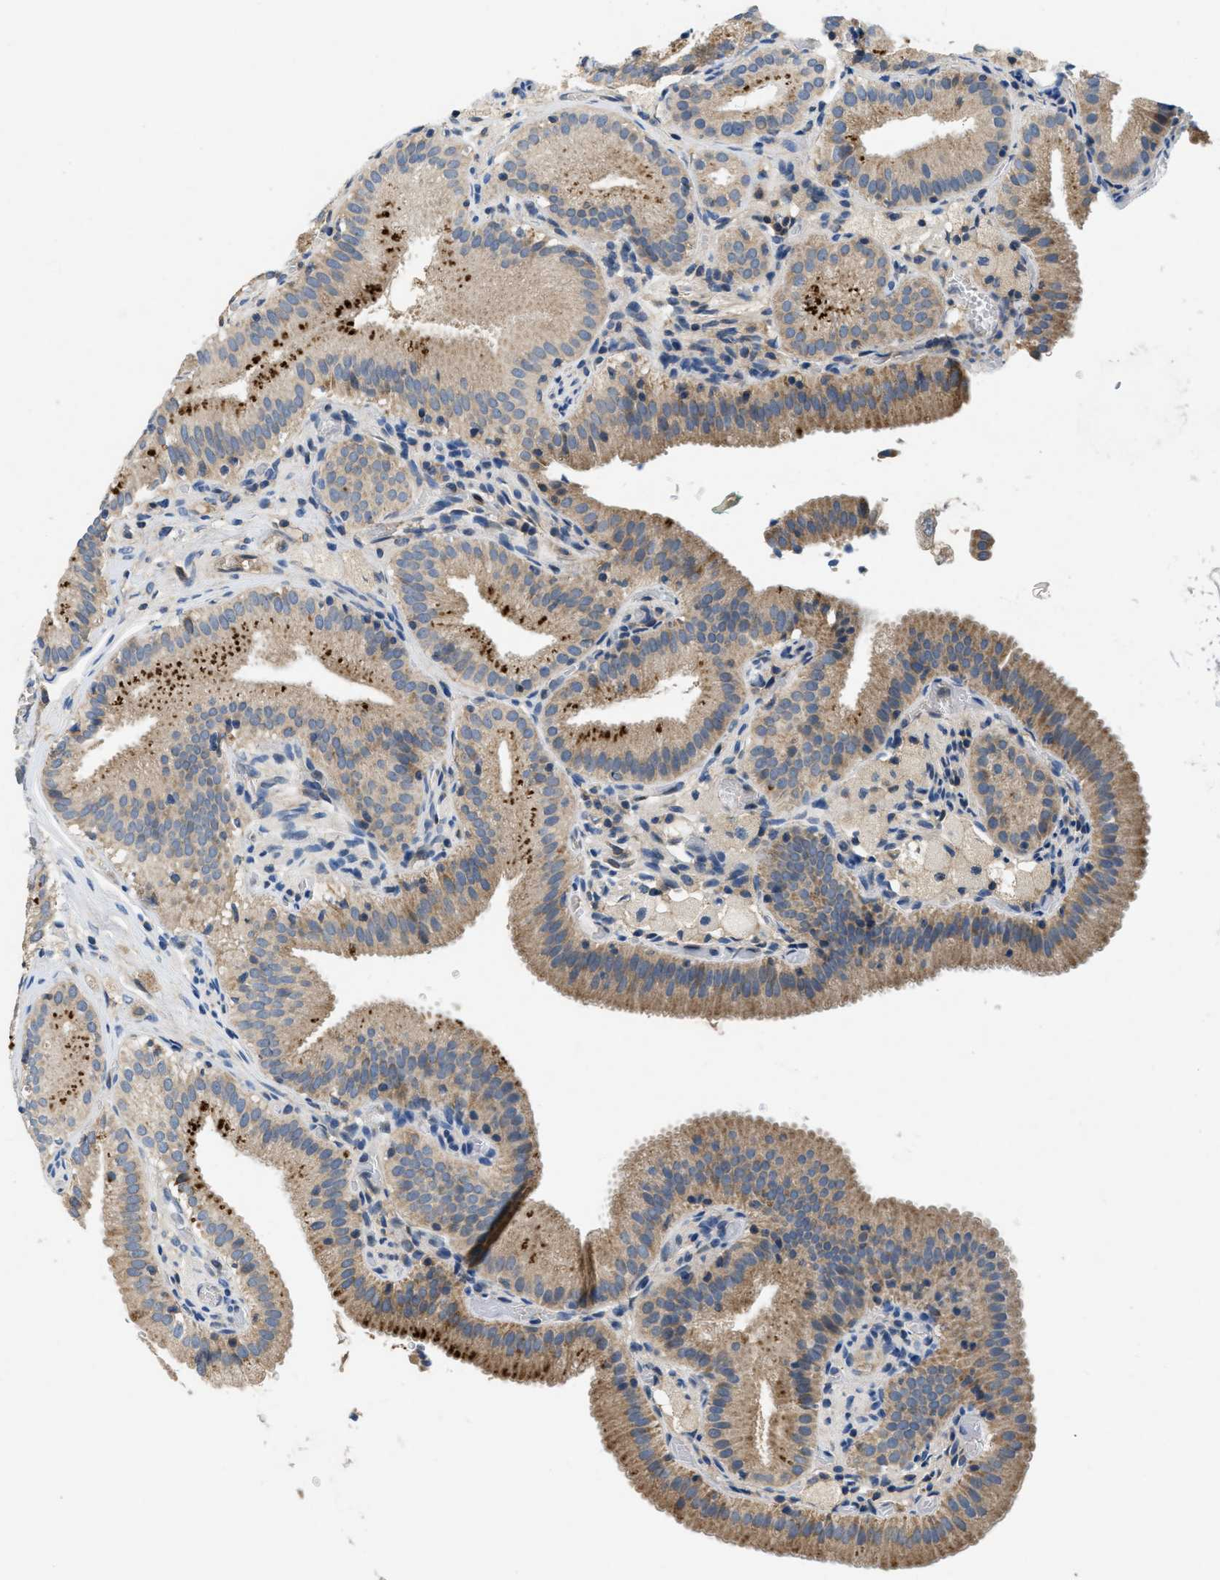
{"staining": {"intensity": "moderate", "quantity": ">75%", "location": "cytoplasmic/membranous"}, "tissue": "gallbladder", "cell_type": "Glandular cells", "image_type": "normal", "snomed": [{"axis": "morphology", "description": "Normal tissue, NOS"}, {"axis": "topography", "description": "Gallbladder"}], "caption": "There is medium levels of moderate cytoplasmic/membranous expression in glandular cells of normal gallbladder, as demonstrated by immunohistochemical staining (brown color).", "gene": "PNKD", "patient": {"sex": "male", "age": 54}}